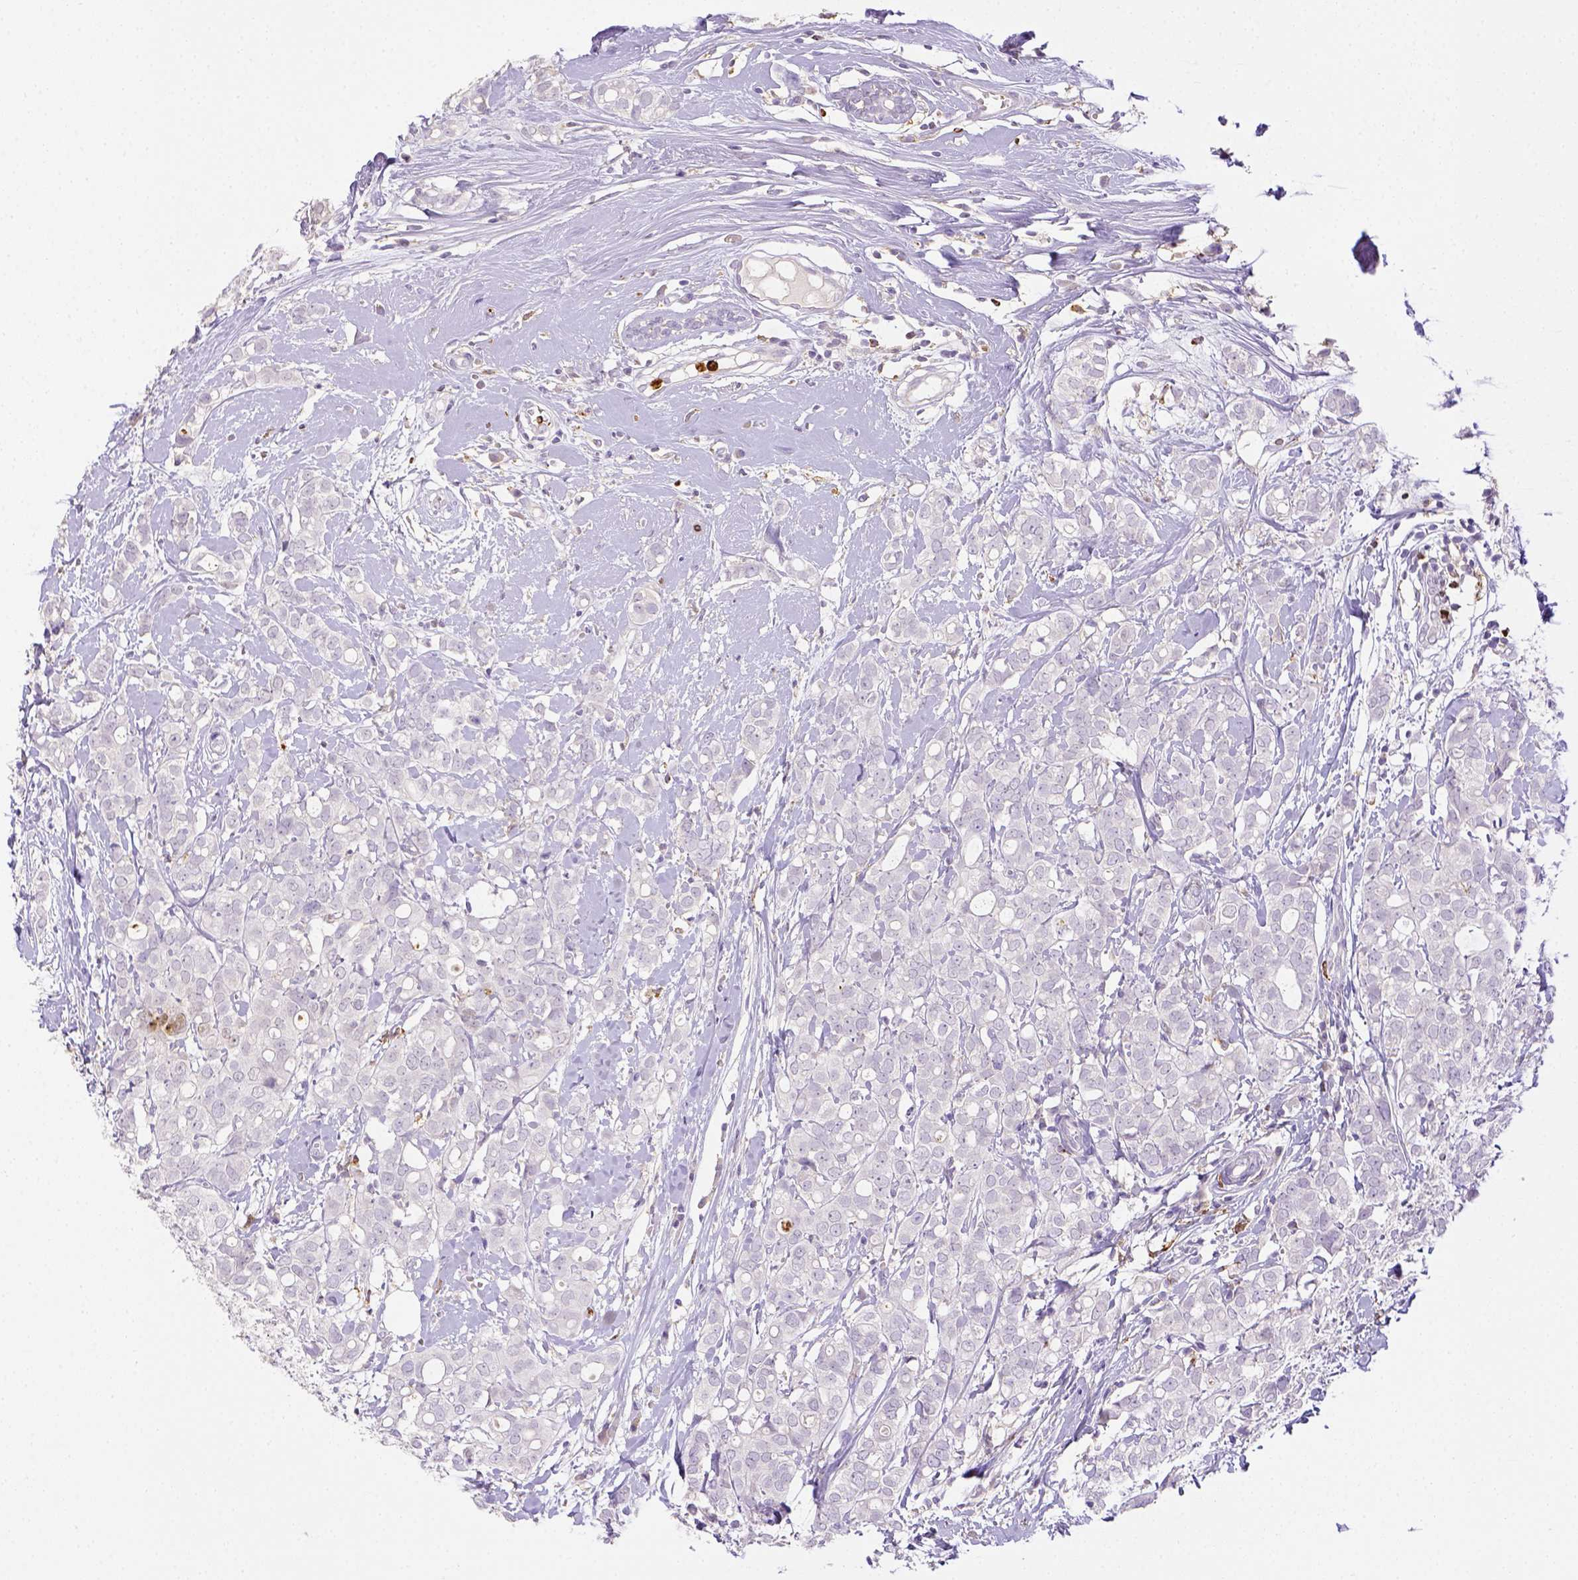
{"staining": {"intensity": "negative", "quantity": "none", "location": "none"}, "tissue": "breast cancer", "cell_type": "Tumor cells", "image_type": "cancer", "snomed": [{"axis": "morphology", "description": "Duct carcinoma"}, {"axis": "topography", "description": "Breast"}], "caption": "High power microscopy photomicrograph of an IHC image of breast cancer (invasive ductal carcinoma), revealing no significant expression in tumor cells. Brightfield microscopy of IHC stained with DAB (3,3'-diaminobenzidine) (brown) and hematoxylin (blue), captured at high magnification.", "gene": "ITGAM", "patient": {"sex": "female", "age": 40}}